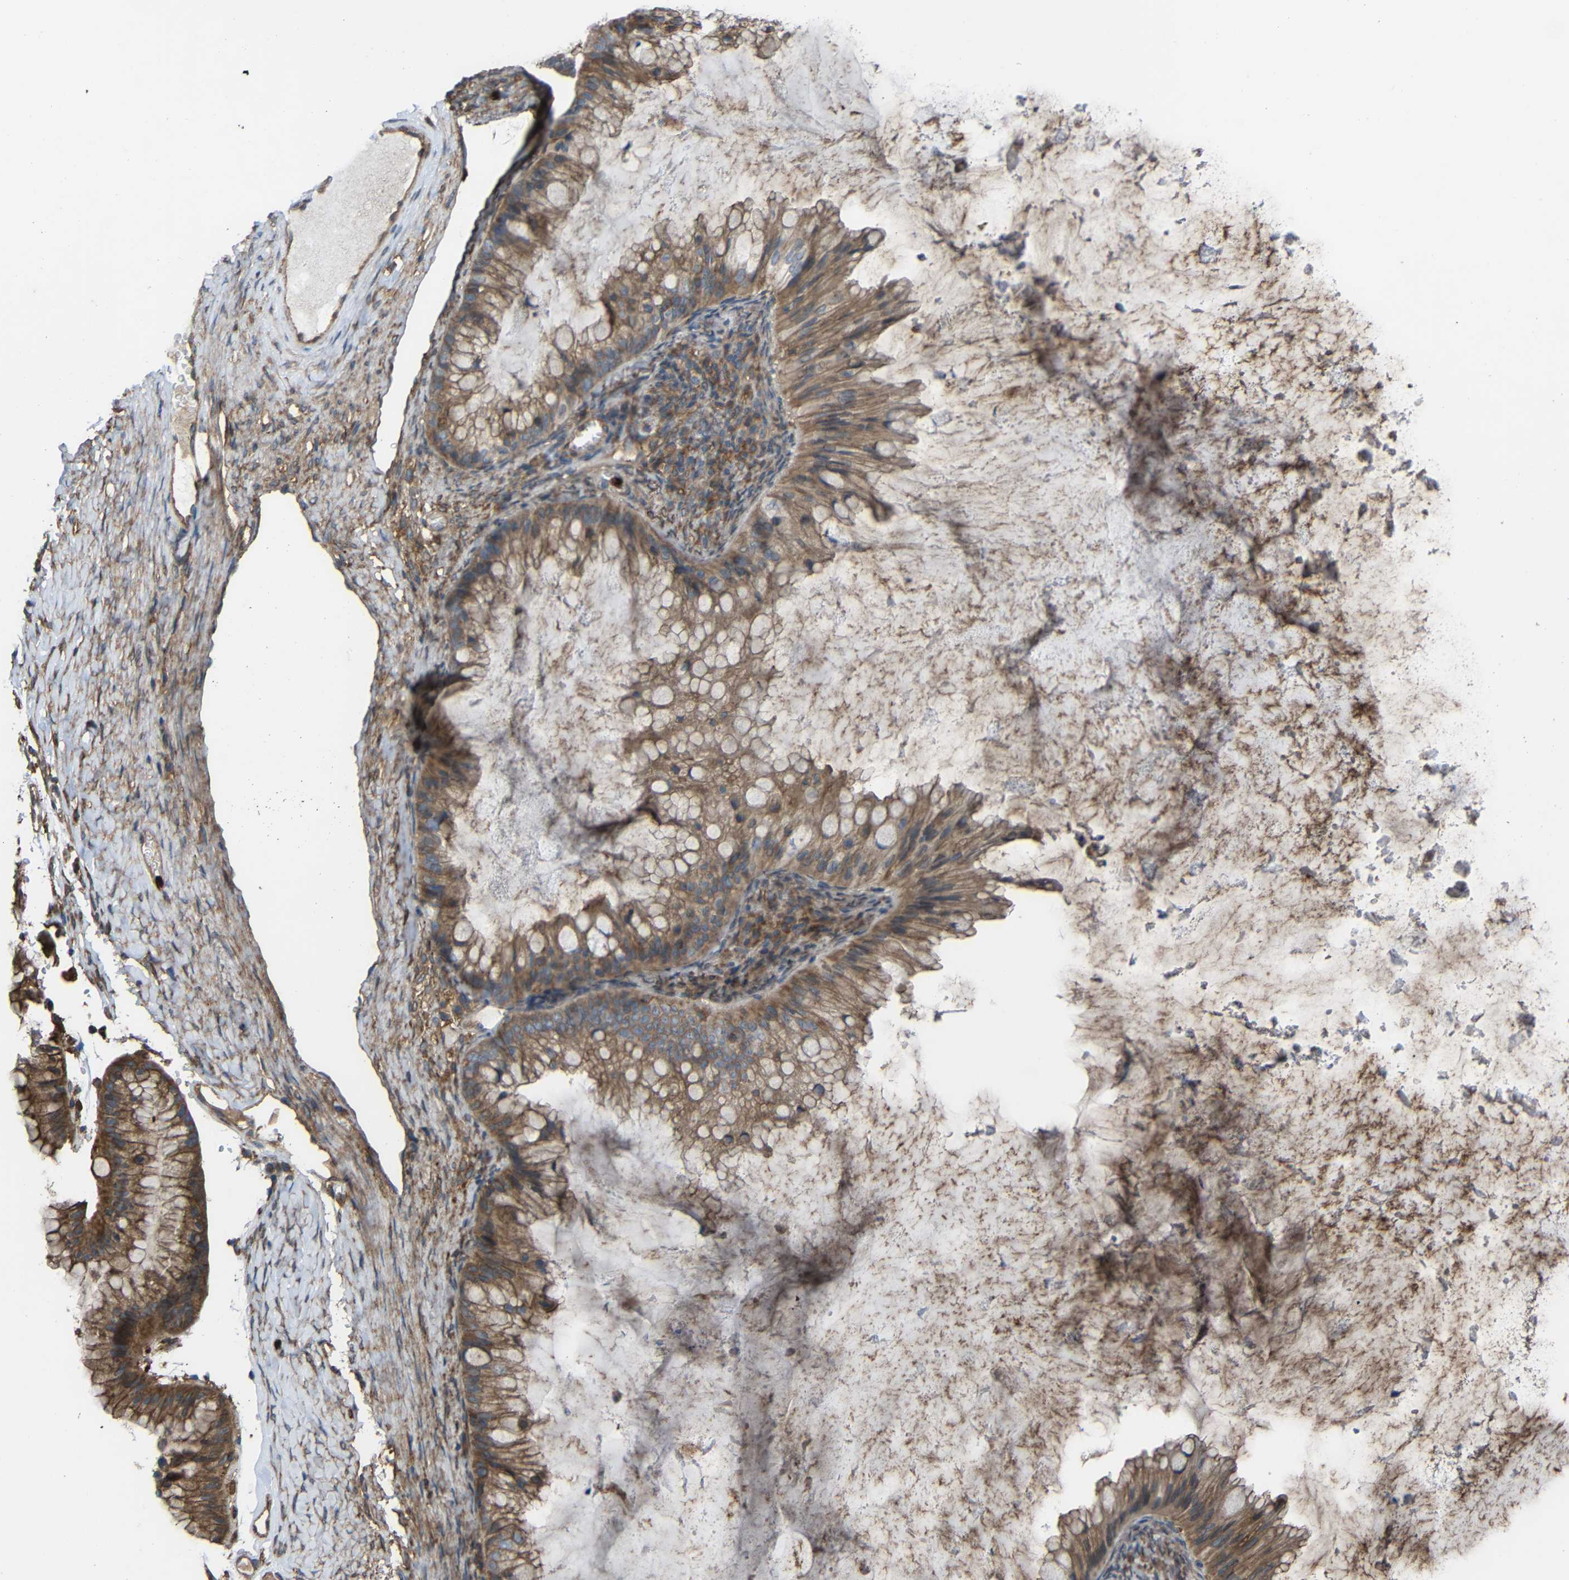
{"staining": {"intensity": "moderate", "quantity": ">75%", "location": "cytoplasmic/membranous"}, "tissue": "ovarian cancer", "cell_type": "Tumor cells", "image_type": "cancer", "snomed": [{"axis": "morphology", "description": "Cystadenocarcinoma, mucinous, NOS"}, {"axis": "topography", "description": "Ovary"}], "caption": "Immunohistochemical staining of human ovarian mucinous cystadenocarcinoma exhibits medium levels of moderate cytoplasmic/membranous staining in approximately >75% of tumor cells. Immunohistochemistry stains the protein of interest in brown and the nuclei are stained blue.", "gene": "TREM2", "patient": {"sex": "female", "age": 61}}